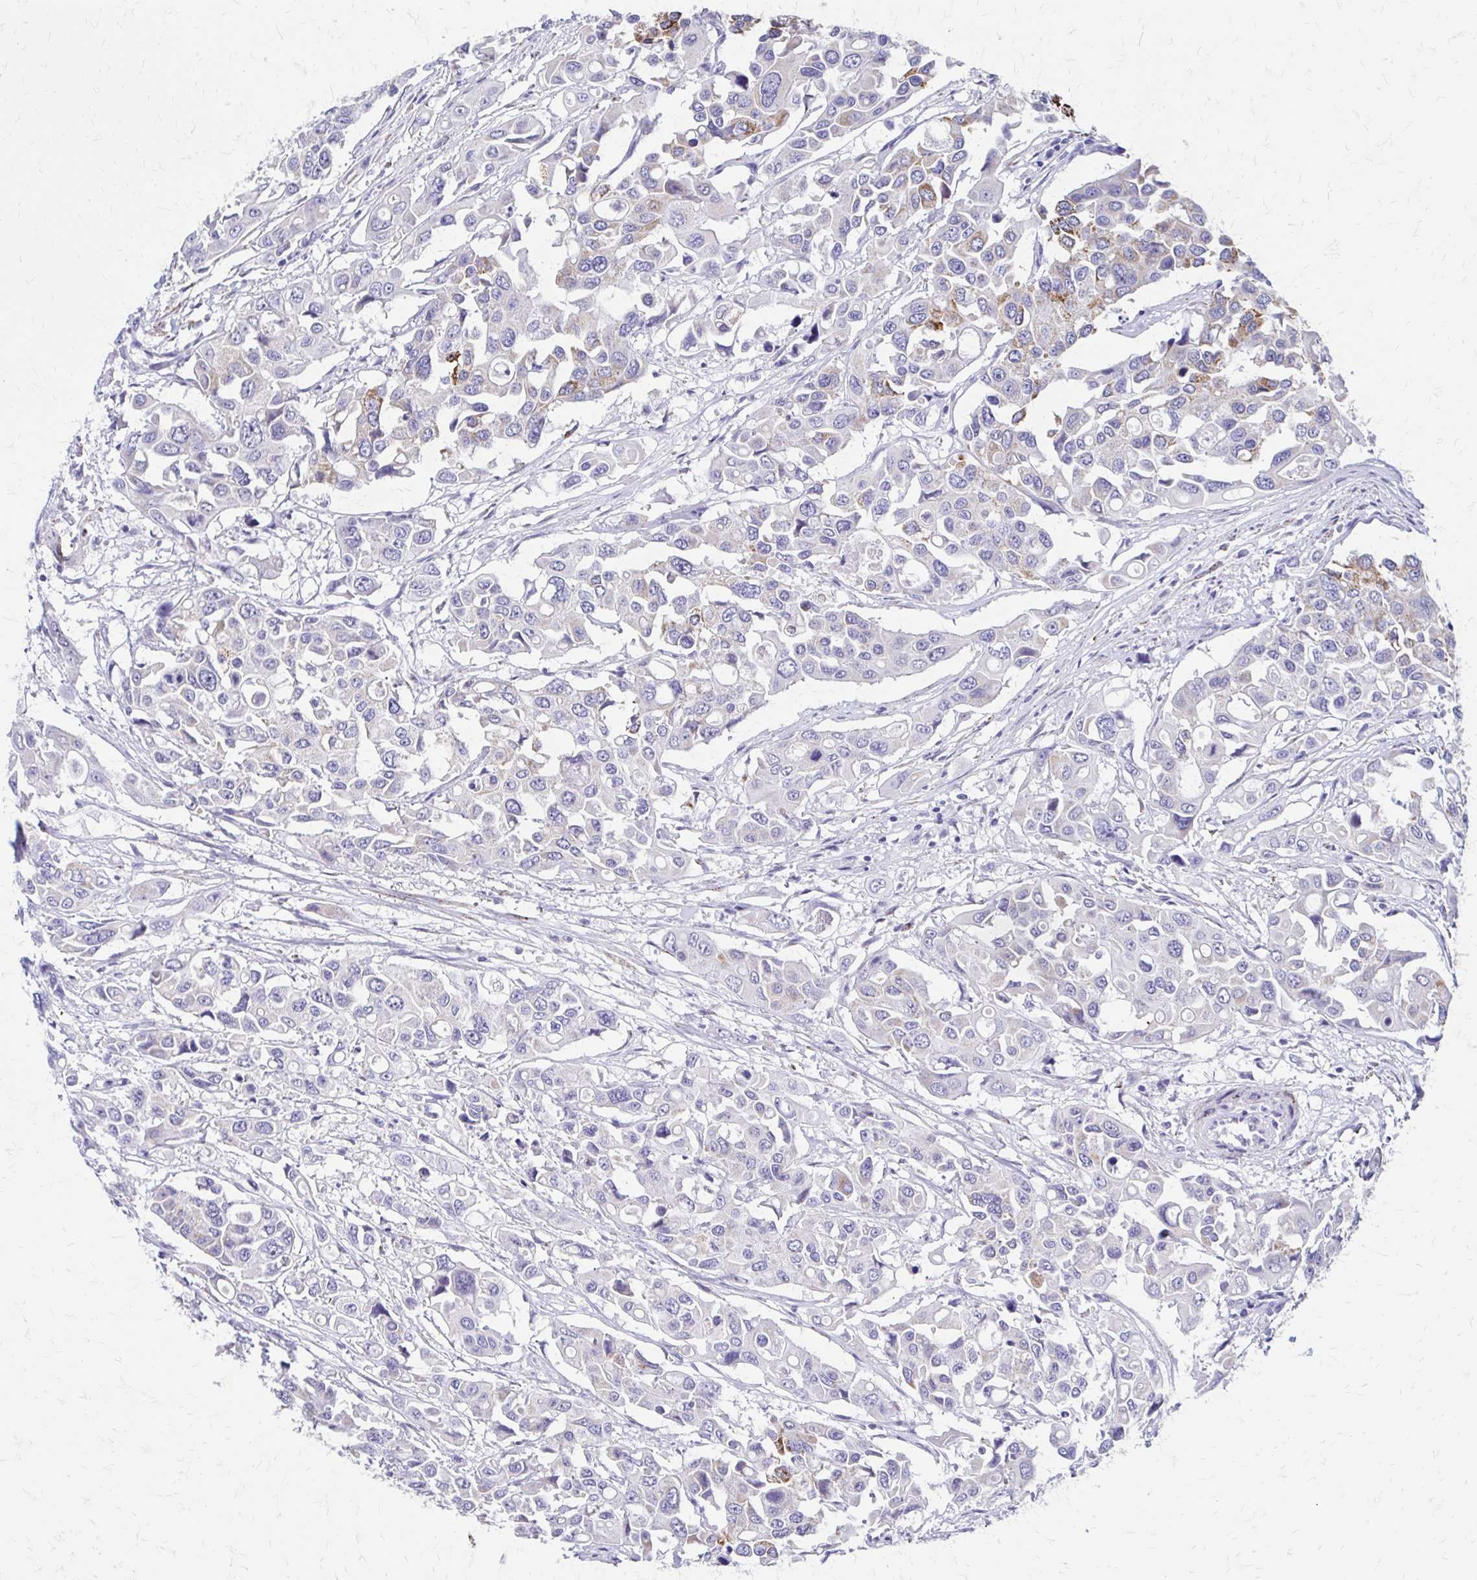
{"staining": {"intensity": "moderate", "quantity": "<25%", "location": "cytoplasmic/membranous"}, "tissue": "colorectal cancer", "cell_type": "Tumor cells", "image_type": "cancer", "snomed": [{"axis": "morphology", "description": "Adenocarcinoma, NOS"}, {"axis": "topography", "description": "Colon"}], "caption": "Human adenocarcinoma (colorectal) stained for a protein (brown) demonstrates moderate cytoplasmic/membranous positive positivity in about <25% of tumor cells.", "gene": "ZSCAN5B", "patient": {"sex": "male", "age": 77}}